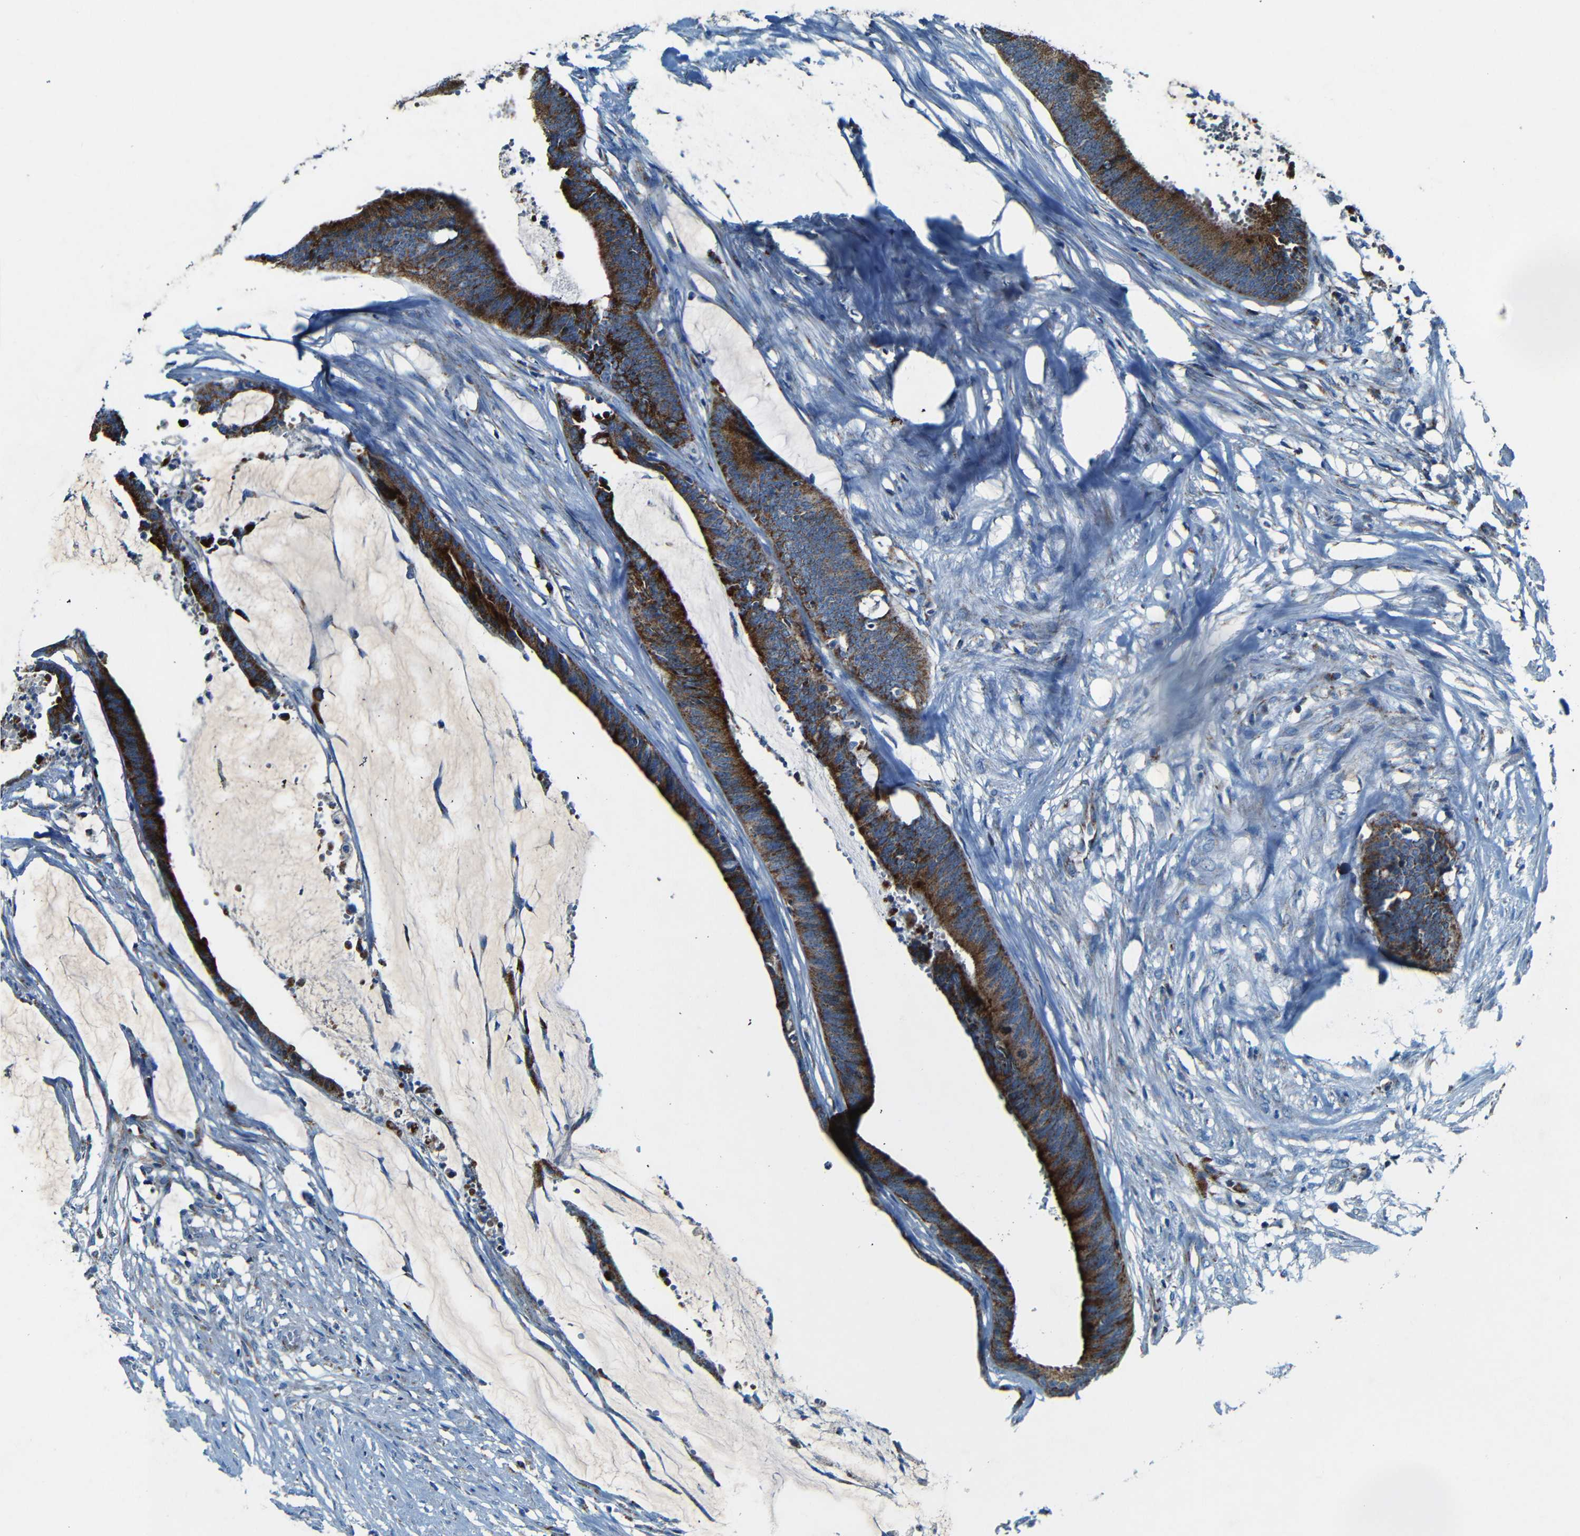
{"staining": {"intensity": "strong", "quantity": ">75%", "location": "cytoplasmic/membranous"}, "tissue": "colorectal cancer", "cell_type": "Tumor cells", "image_type": "cancer", "snomed": [{"axis": "morphology", "description": "Adenocarcinoma, NOS"}, {"axis": "topography", "description": "Rectum"}], "caption": "The photomicrograph shows a brown stain indicating the presence of a protein in the cytoplasmic/membranous of tumor cells in colorectal adenocarcinoma. The protein of interest is shown in brown color, while the nuclei are stained blue.", "gene": "WSCD2", "patient": {"sex": "female", "age": 66}}